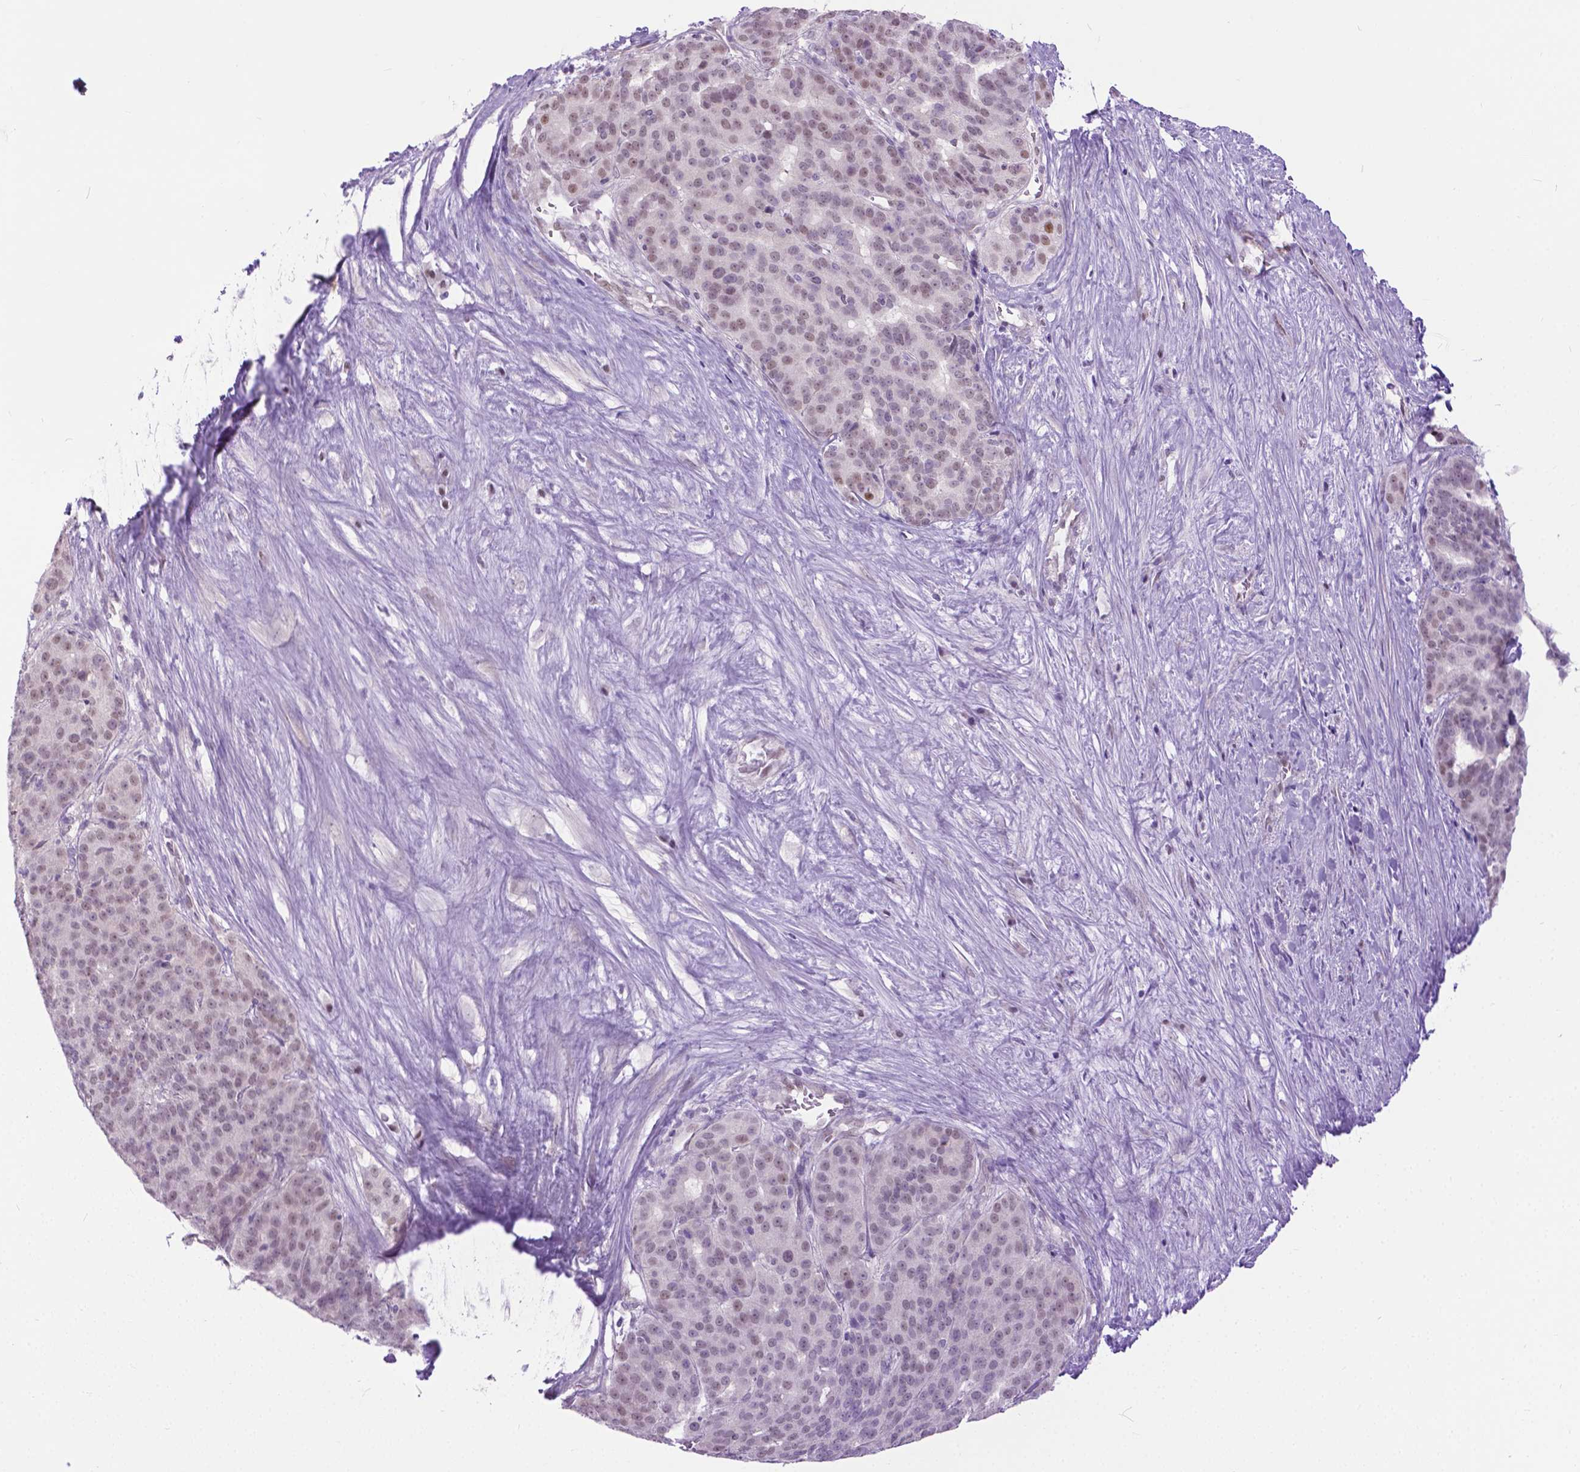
{"staining": {"intensity": "weak", "quantity": "25%-75%", "location": "nuclear"}, "tissue": "liver cancer", "cell_type": "Tumor cells", "image_type": "cancer", "snomed": [{"axis": "morphology", "description": "Cholangiocarcinoma"}, {"axis": "topography", "description": "Liver"}], "caption": "Protein expression analysis of liver cancer exhibits weak nuclear positivity in approximately 25%-75% of tumor cells.", "gene": "APCDD1L", "patient": {"sex": "female", "age": 47}}